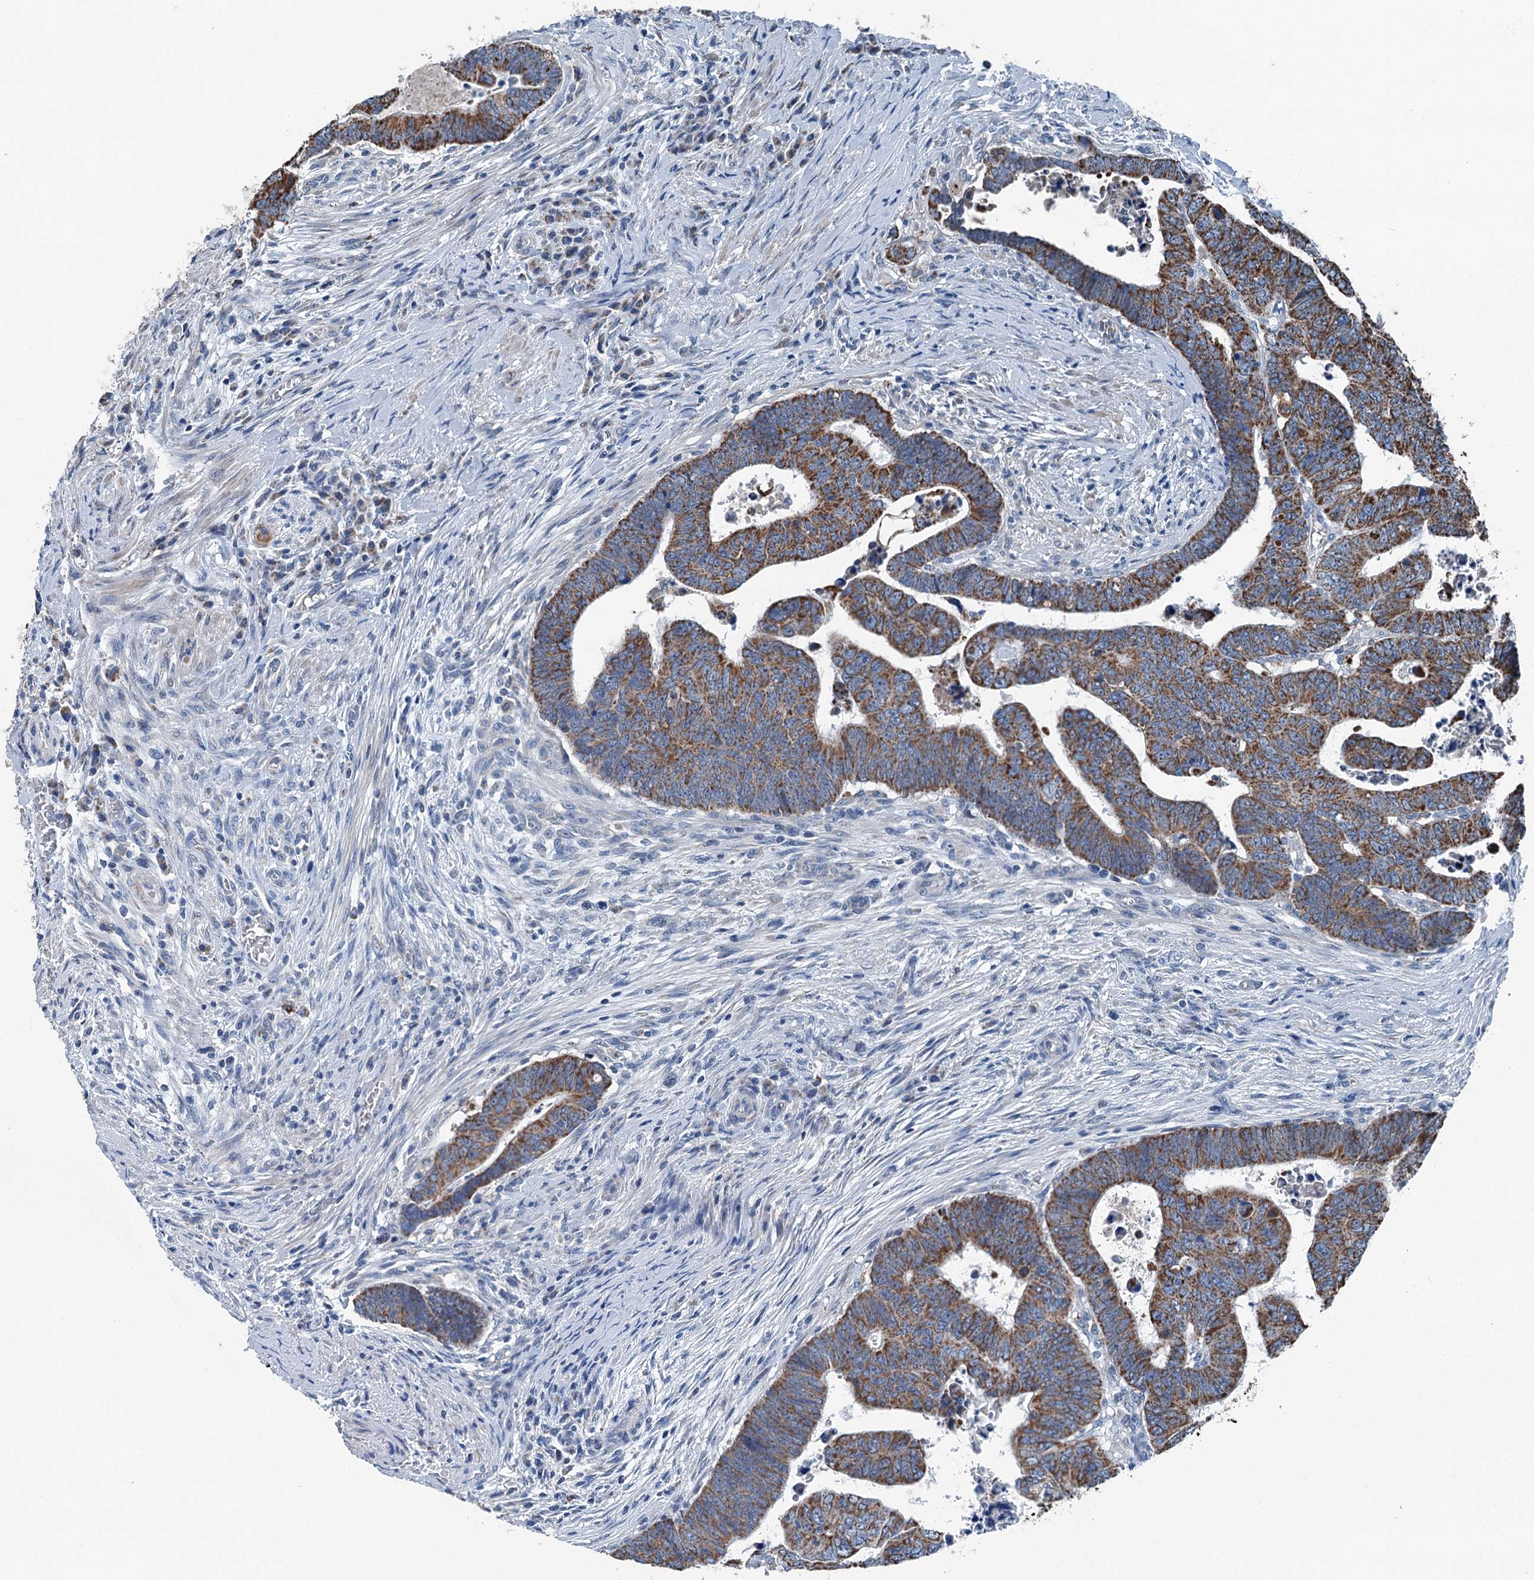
{"staining": {"intensity": "moderate", "quantity": ">75%", "location": "cytoplasmic/membranous"}, "tissue": "colorectal cancer", "cell_type": "Tumor cells", "image_type": "cancer", "snomed": [{"axis": "morphology", "description": "Normal tissue, NOS"}, {"axis": "morphology", "description": "Adenocarcinoma, NOS"}, {"axis": "topography", "description": "Rectum"}], "caption": "The histopathology image shows immunohistochemical staining of colorectal cancer. There is moderate cytoplasmic/membranous positivity is appreciated in about >75% of tumor cells.", "gene": "TRPT1", "patient": {"sex": "female", "age": 65}}